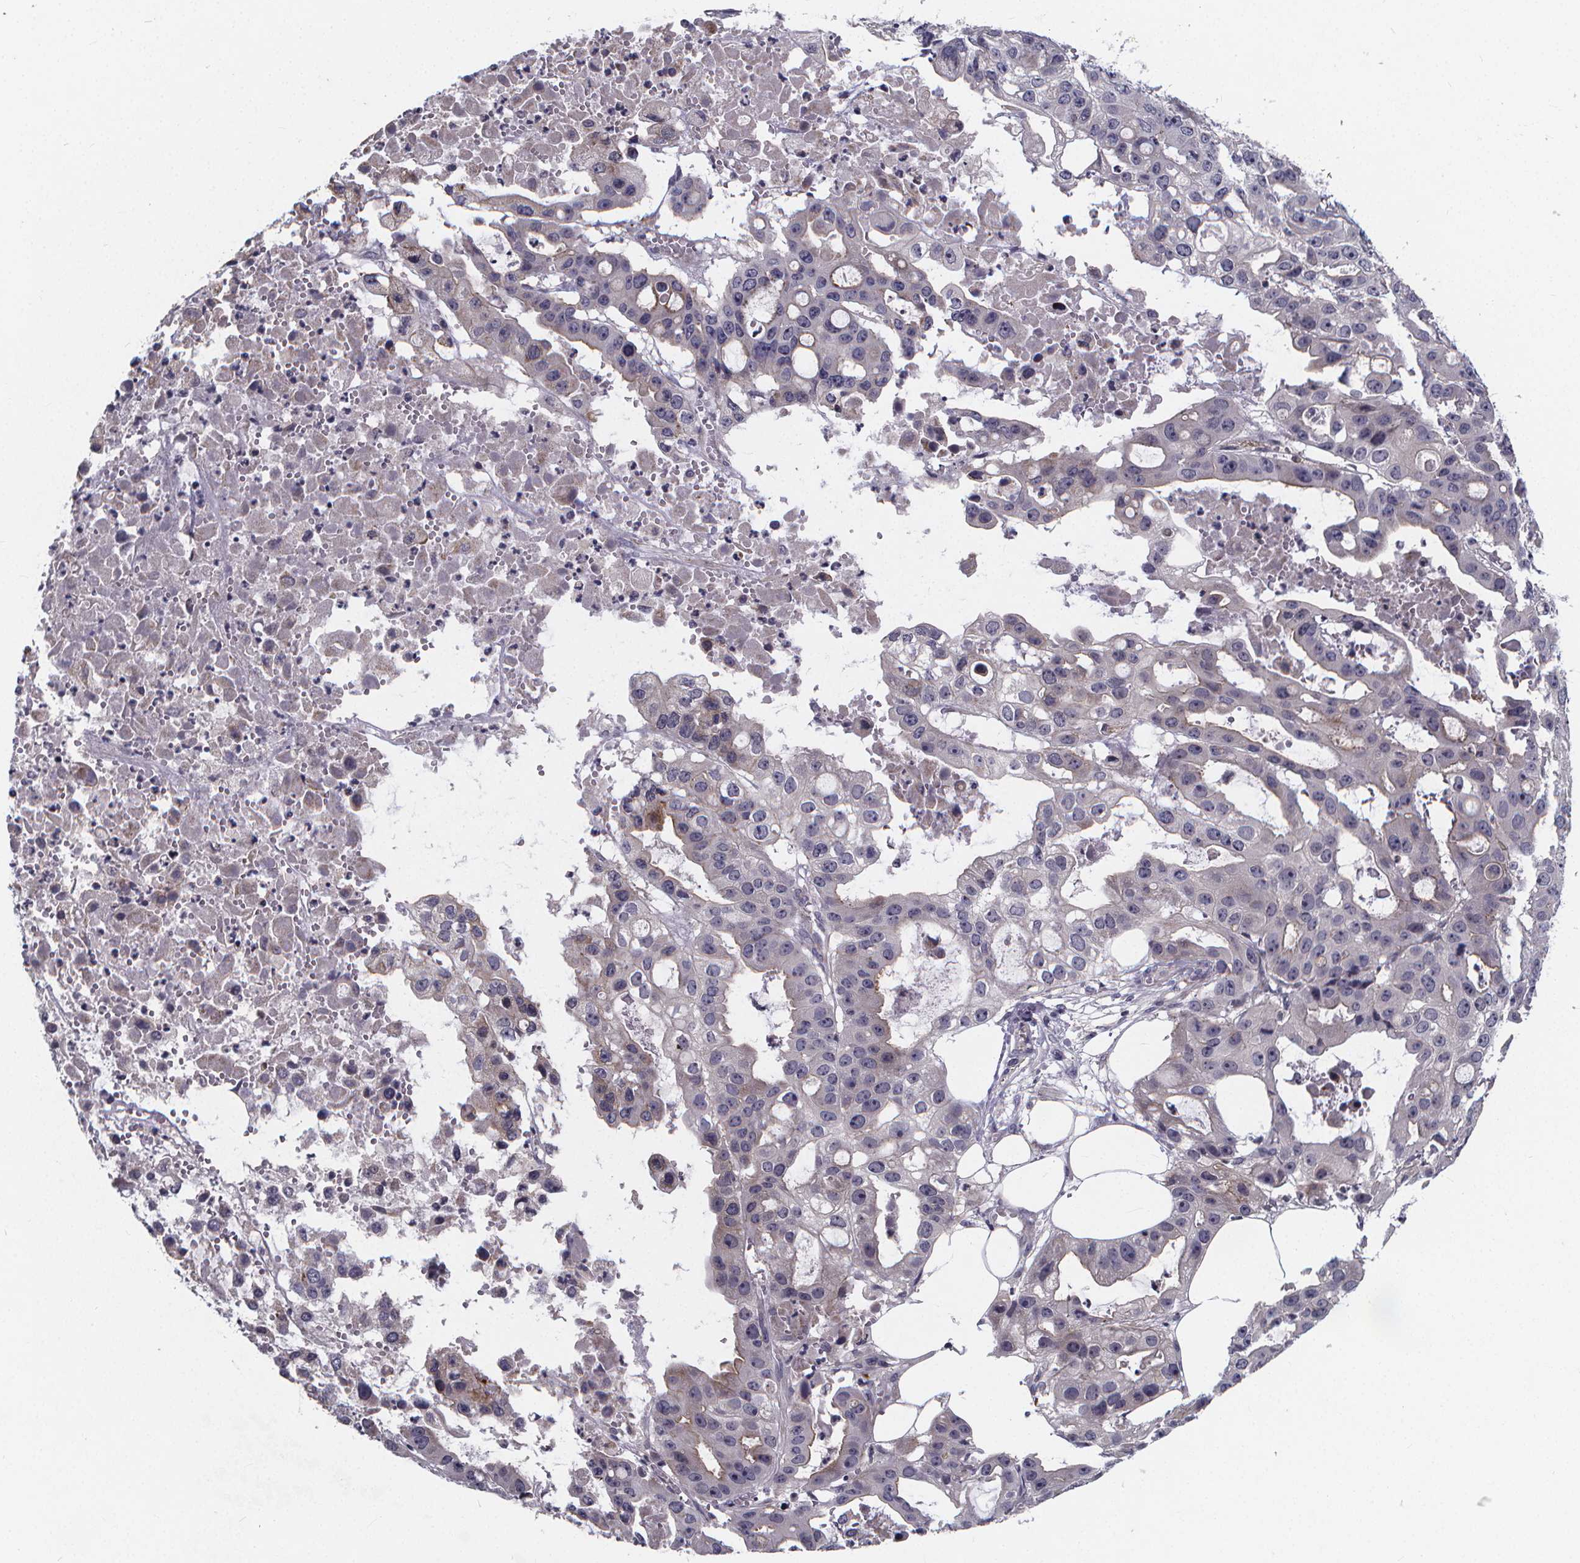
{"staining": {"intensity": "negative", "quantity": "none", "location": "none"}, "tissue": "ovarian cancer", "cell_type": "Tumor cells", "image_type": "cancer", "snomed": [{"axis": "morphology", "description": "Cystadenocarcinoma, serous, NOS"}, {"axis": "topography", "description": "Ovary"}], "caption": "Tumor cells show no significant protein positivity in serous cystadenocarcinoma (ovarian).", "gene": "FBXW2", "patient": {"sex": "female", "age": 56}}